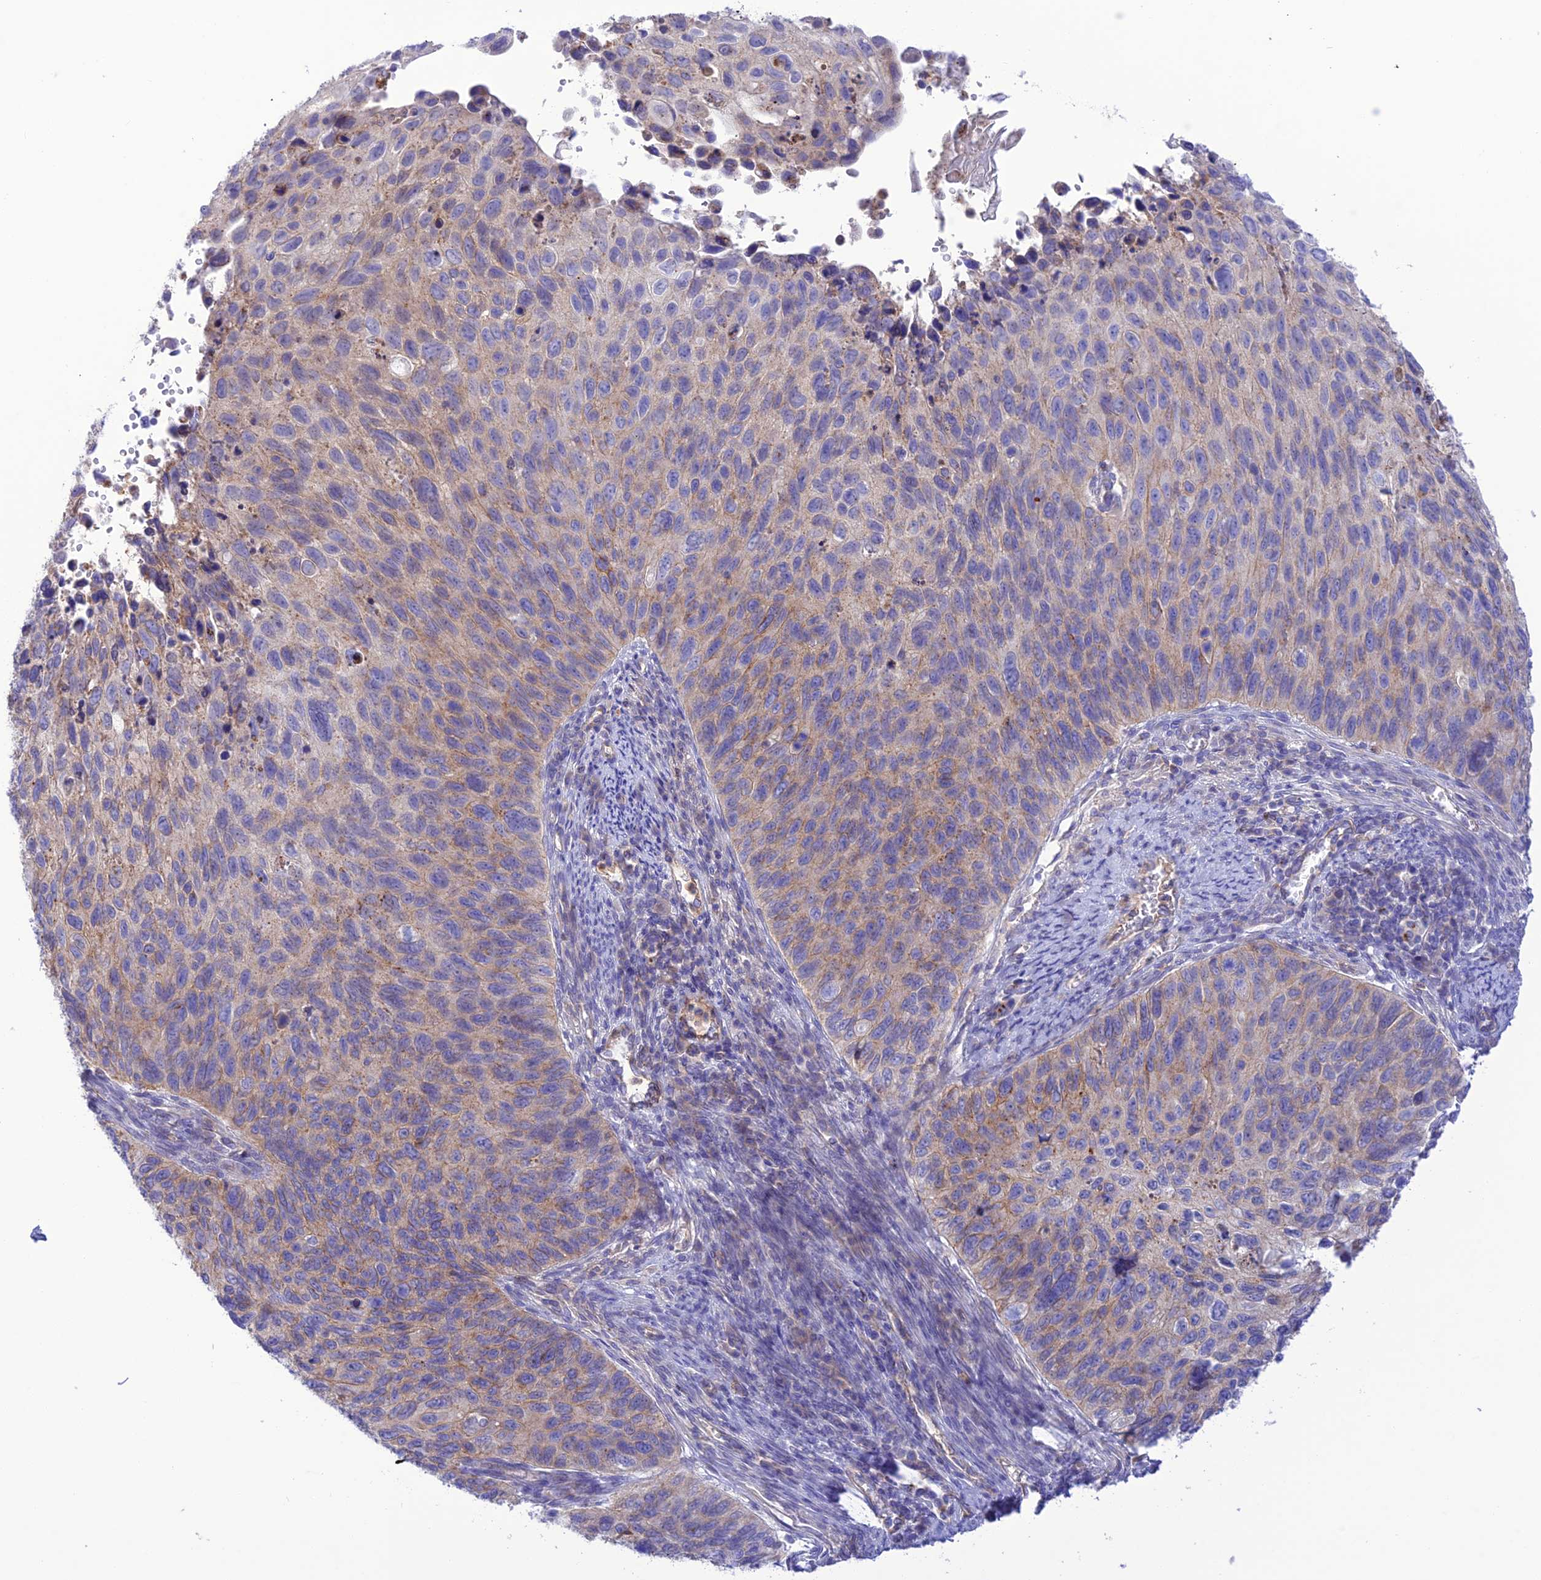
{"staining": {"intensity": "weak", "quantity": "<25%", "location": "cytoplasmic/membranous"}, "tissue": "cervical cancer", "cell_type": "Tumor cells", "image_type": "cancer", "snomed": [{"axis": "morphology", "description": "Squamous cell carcinoma, NOS"}, {"axis": "topography", "description": "Cervix"}], "caption": "This is an immunohistochemistry histopathology image of cervical squamous cell carcinoma. There is no expression in tumor cells.", "gene": "CHSY3", "patient": {"sex": "female", "age": 70}}